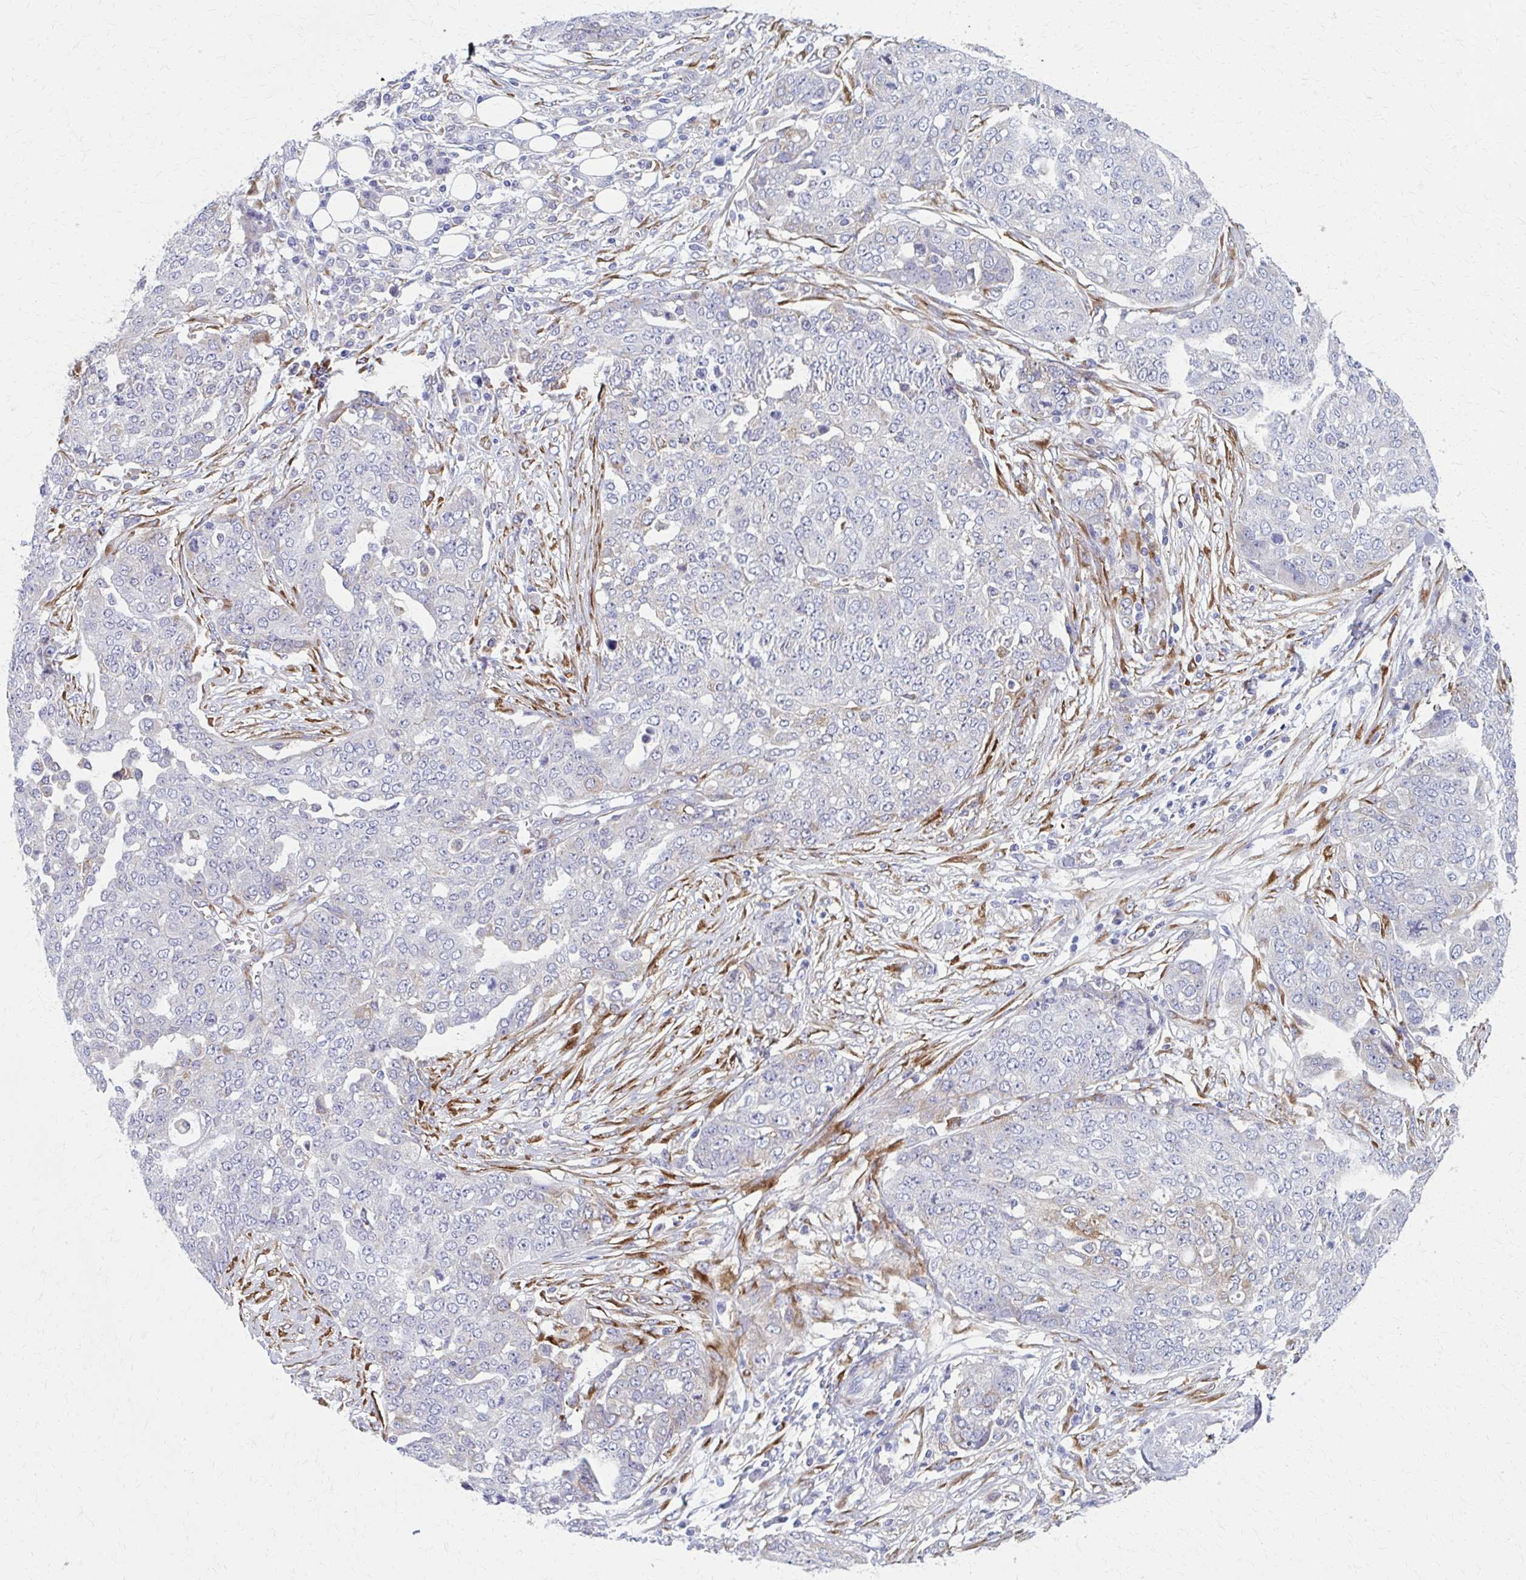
{"staining": {"intensity": "negative", "quantity": "none", "location": "none"}, "tissue": "ovarian cancer", "cell_type": "Tumor cells", "image_type": "cancer", "snomed": [{"axis": "morphology", "description": "Cystadenocarcinoma, serous, NOS"}, {"axis": "topography", "description": "Soft tissue"}, {"axis": "topography", "description": "Ovary"}], "caption": "This photomicrograph is of serous cystadenocarcinoma (ovarian) stained with immunohistochemistry (IHC) to label a protein in brown with the nuclei are counter-stained blue. There is no positivity in tumor cells.", "gene": "SPATS2L", "patient": {"sex": "female", "age": 57}}